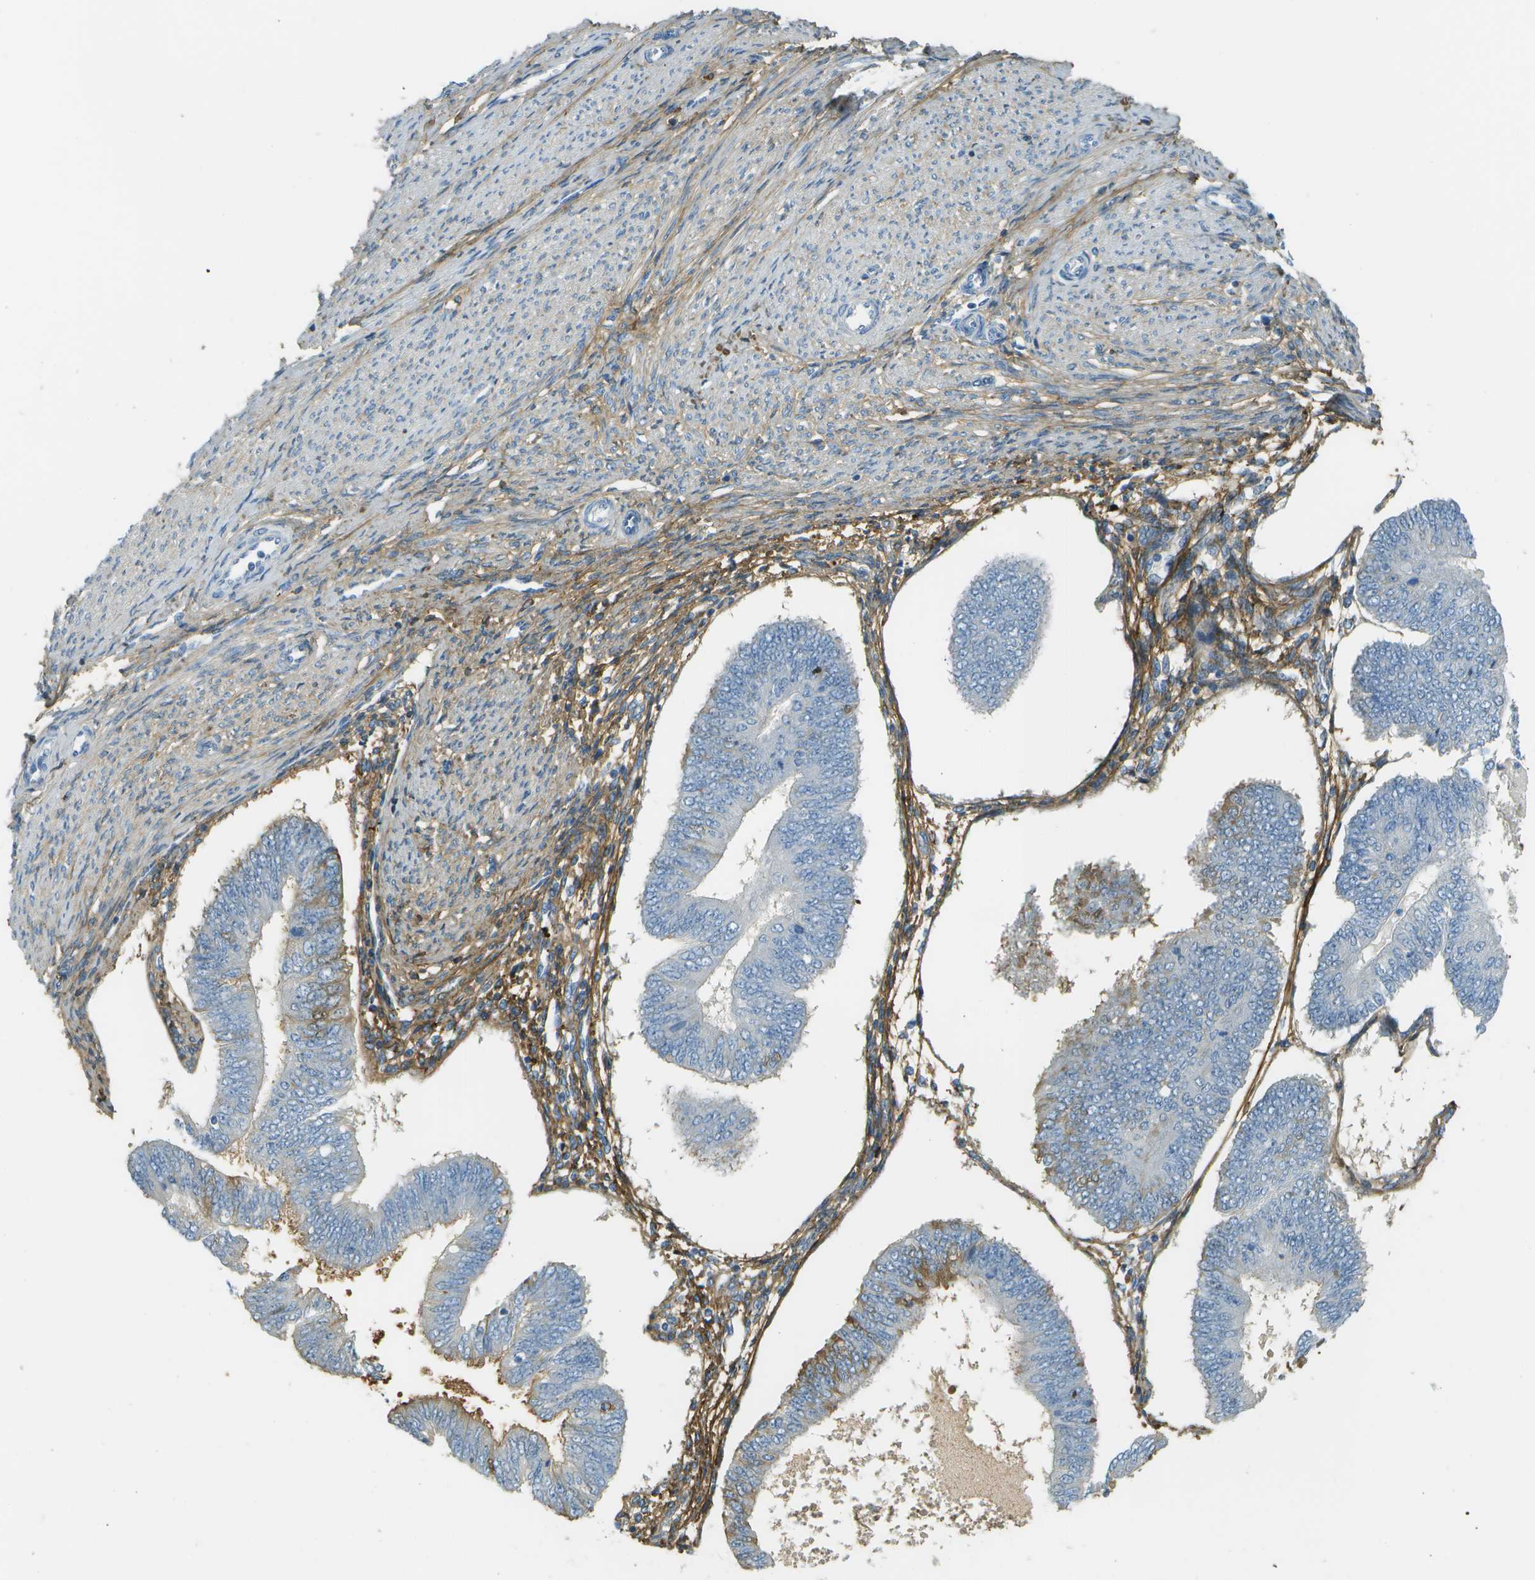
{"staining": {"intensity": "negative", "quantity": "none", "location": "none"}, "tissue": "endometrial cancer", "cell_type": "Tumor cells", "image_type": "cancer", "snomed": [{"axis": "morphology", "description": "Adenocarcinoma, NOS"}, {"axis": "topography", "description": "Endometrium"}], "caption": "Immunohistochemistry (IHC) micrograph of neoplastic tissue: human endometrial cancer (adenocarcinoma) stained with DAB exhibits no significant protein positivity in tumor cells.", "gene": "DCN", "patient": {"sex": "female", "age": 58}}